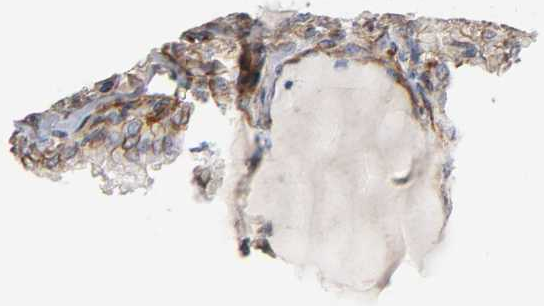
{"staining": {"intensity": "moderate", "quantity": ">75%", "location": "cytoplasmic/membranous"}, "tissue": "thyroid cancer", "cell_type": "Tumor cells", "image_type": "cancer", "snomed": [{"axis": "morphology", "description": "Papillary adenocarcinoma, NOS"}, {"axis": "topography", "description": "Thyroid gland"}], "caption": "An immunohistochemistry micrograph of tumor tissue is shown. Protein staining in brown shows moderate cytoplasmic/membranous positivity in thyroid cancer within tumor cells.", "gene": "SPTAN1", "patient": {"sex": "male", "age": 20}}